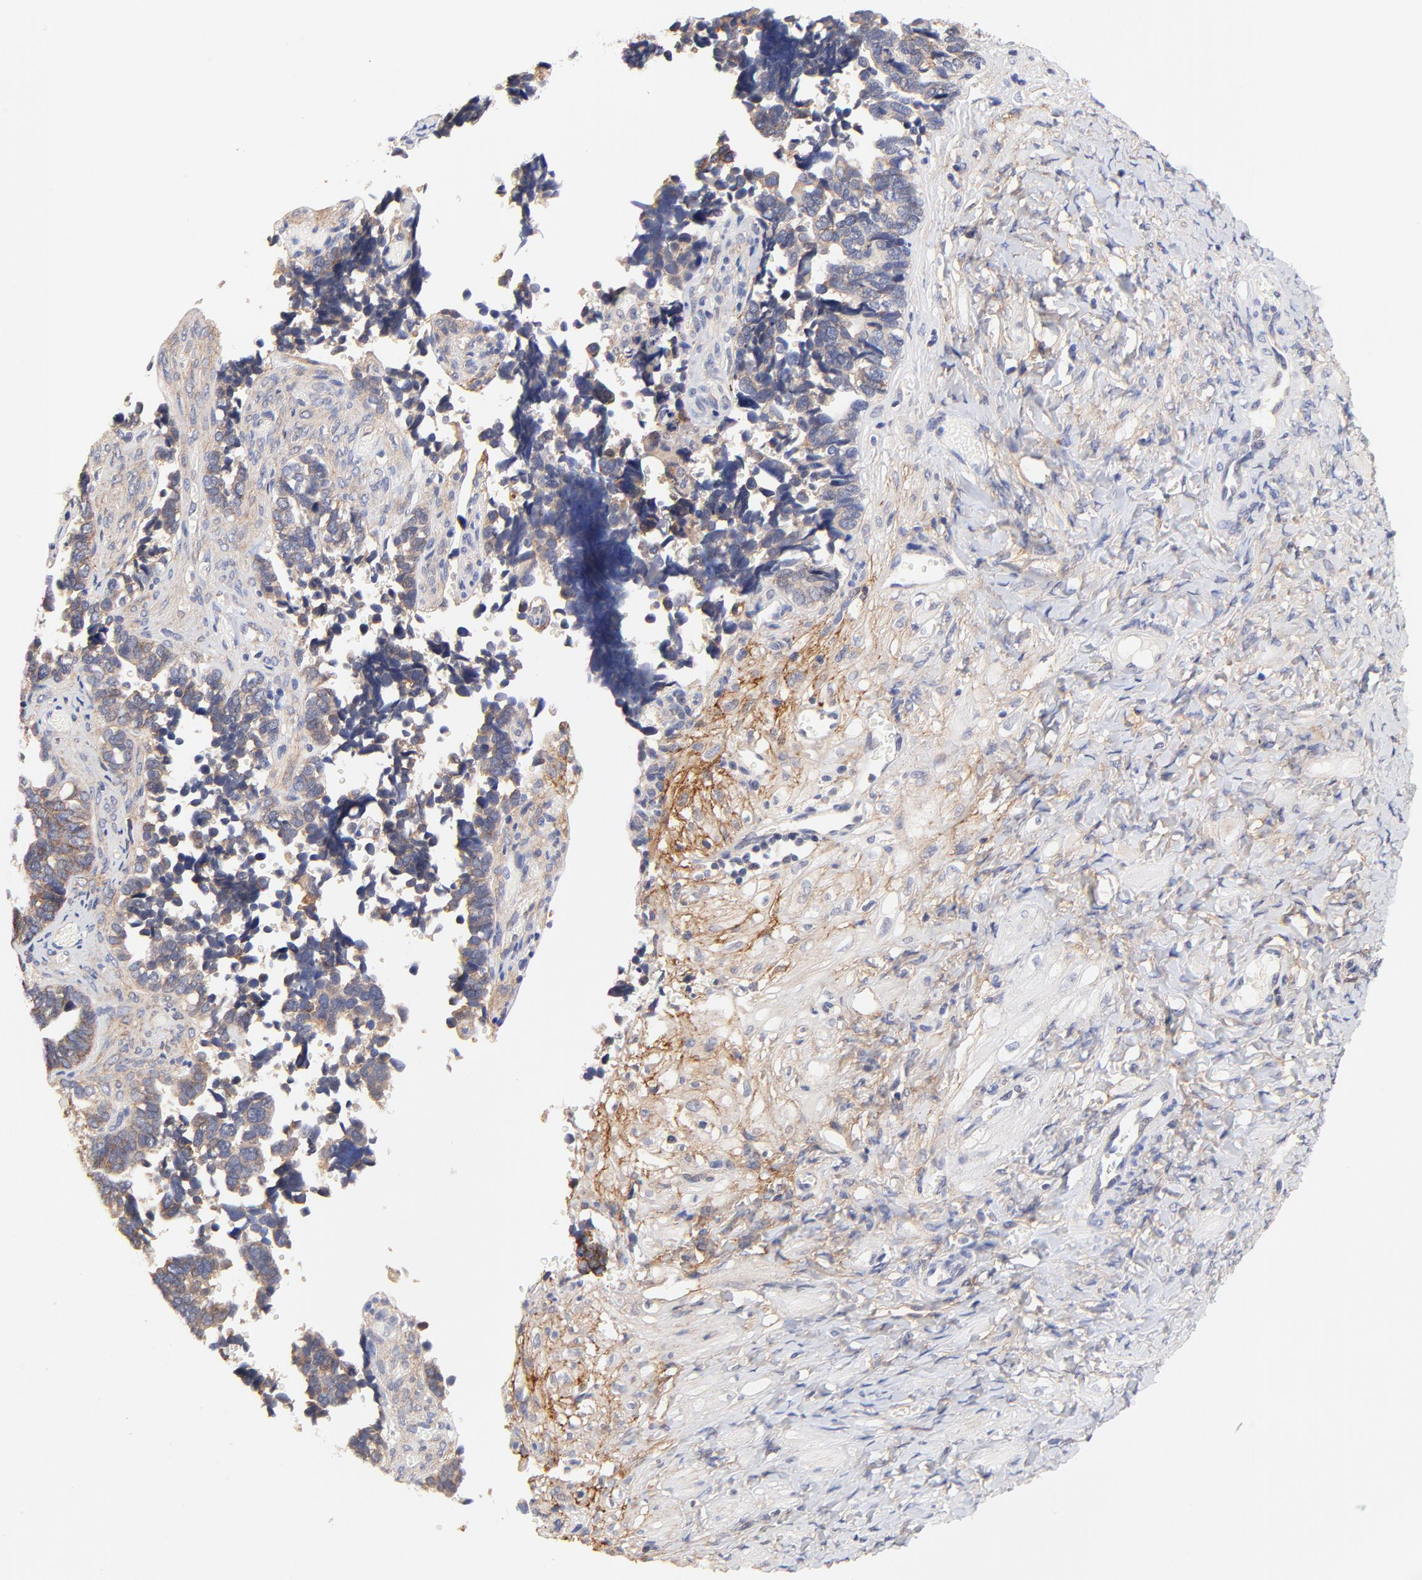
{"staining": {"intensity": "weak", "quantity": ">75%", "location": "cytoplasmic/membranous"}, "tissue": "ovarian cancer", "cell_type": "Tumor cells", "image_type": "cancer", "snomed": [{"axis": "morphology", "description": "Cystadenocarcinoma, serous, NOS"}, {"axis": "topography", "description": "Ovary"}], "caption": "High-magnification brightfield microscopy of serous cystadenocarcinoma (ovarian) stained with DAB (3,3'-diaminobenzidine) (brown) and counterstained with hematoxylin (blue). tumor cells exhibit weak cytoplasmic/membranous positivity is seen in approximately>75% of cells. The staining was performed using DAB to visualize the protein expression in brown, while the nuclei were stained in blue with hematoxylin (Magnification: 20x).", "gene": "PTK7", "patient": {"sex": "female", "age": 77}}